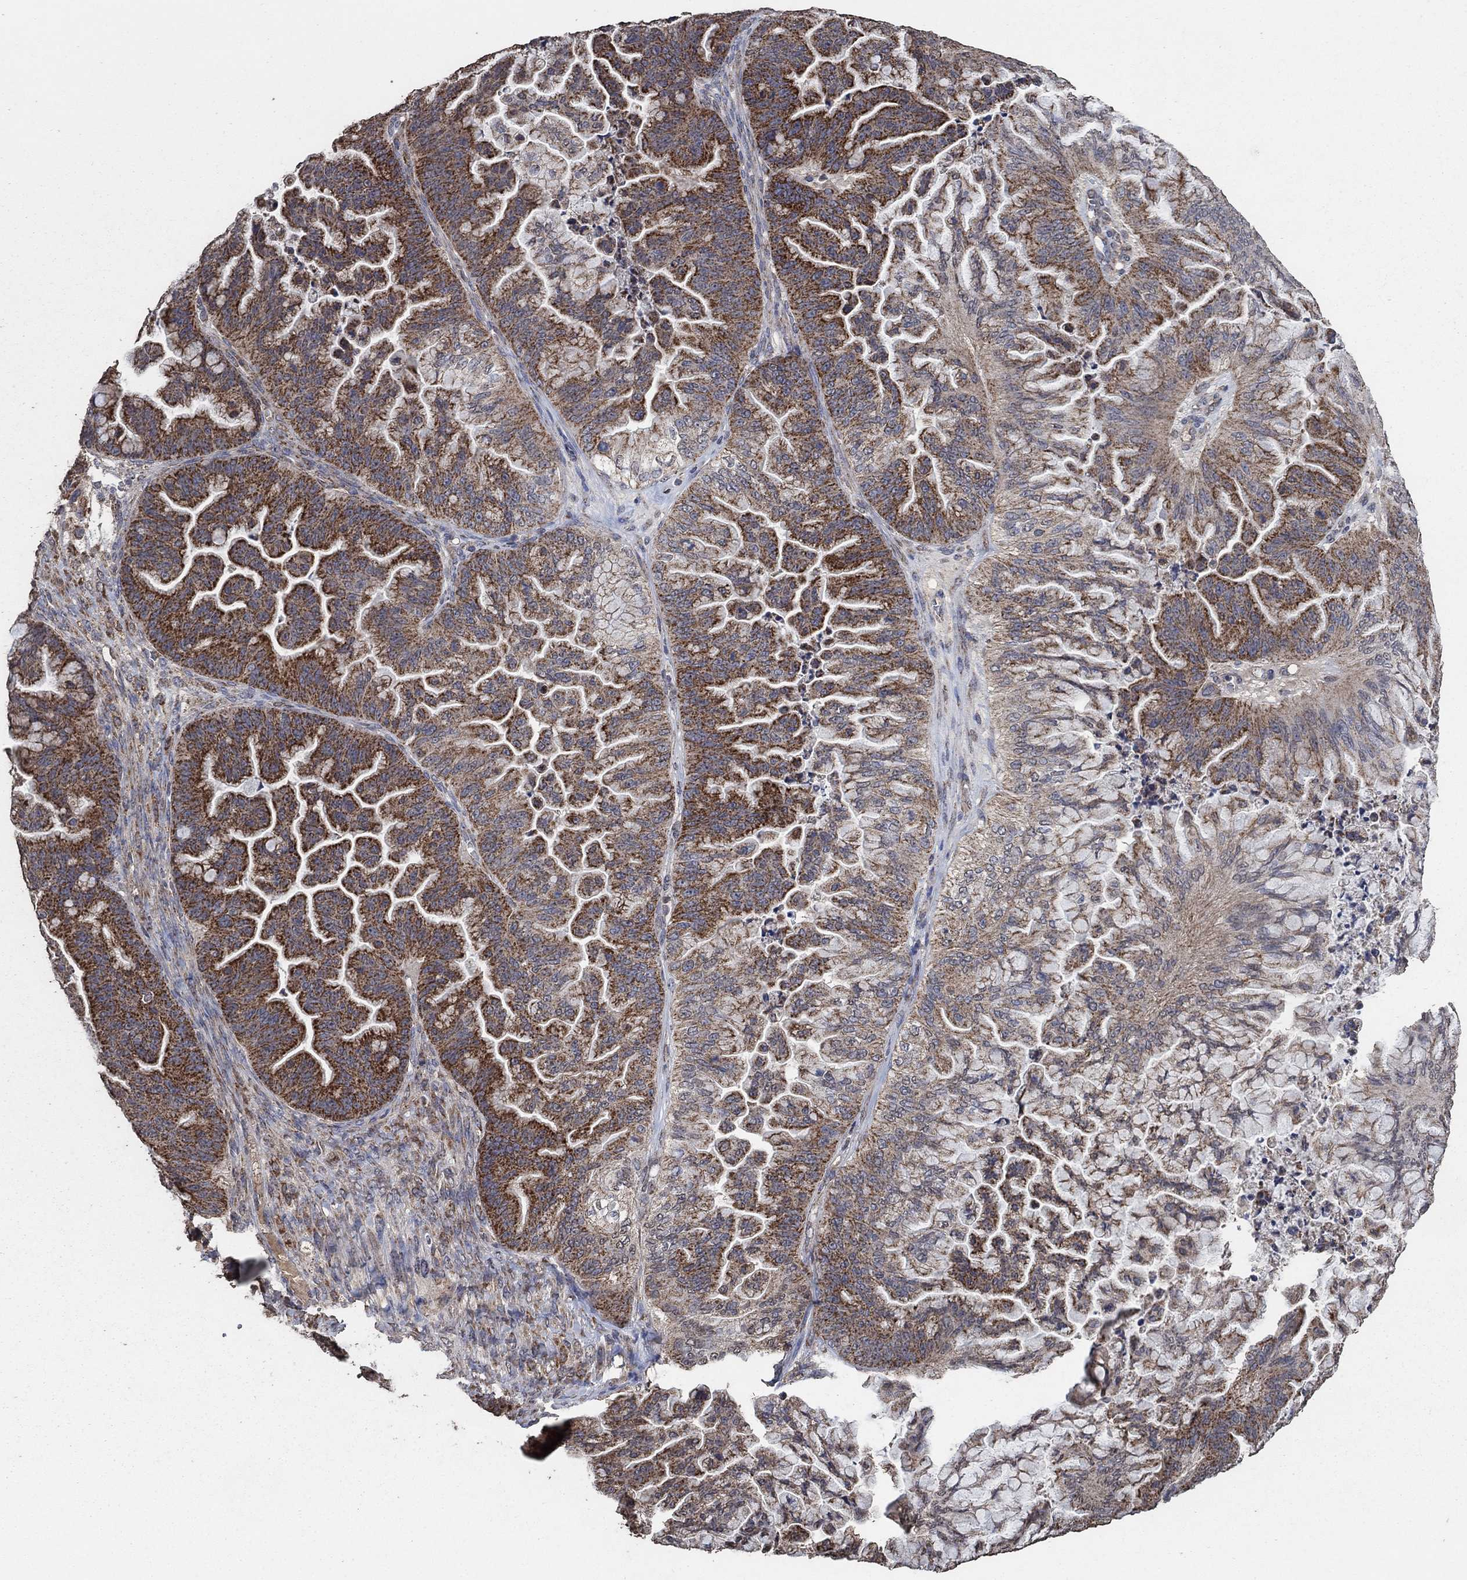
{"staining": {"intensity": "strong", "quantity": "25%-75%", "location": "cytoplasmic/membranous"}, "tissue": "ovarian cancer", "cell_type": "Tumor cells", "image_type": "cancer", "snomed": [{"axis": "morphology", "description": "Cystadenocarcinoma, mucinous, NOS"}, {"axis": "topography", "description": "Ovary"}], "caption": "This is a micrograph of IHC staining of ovarian mucinous cystadenocarcinoma, which shows strong expression in the cytoplasmic/membranous of tumor cells.", "gene": "MRPS24", "patient": {"sex": "female", "age": 67}}